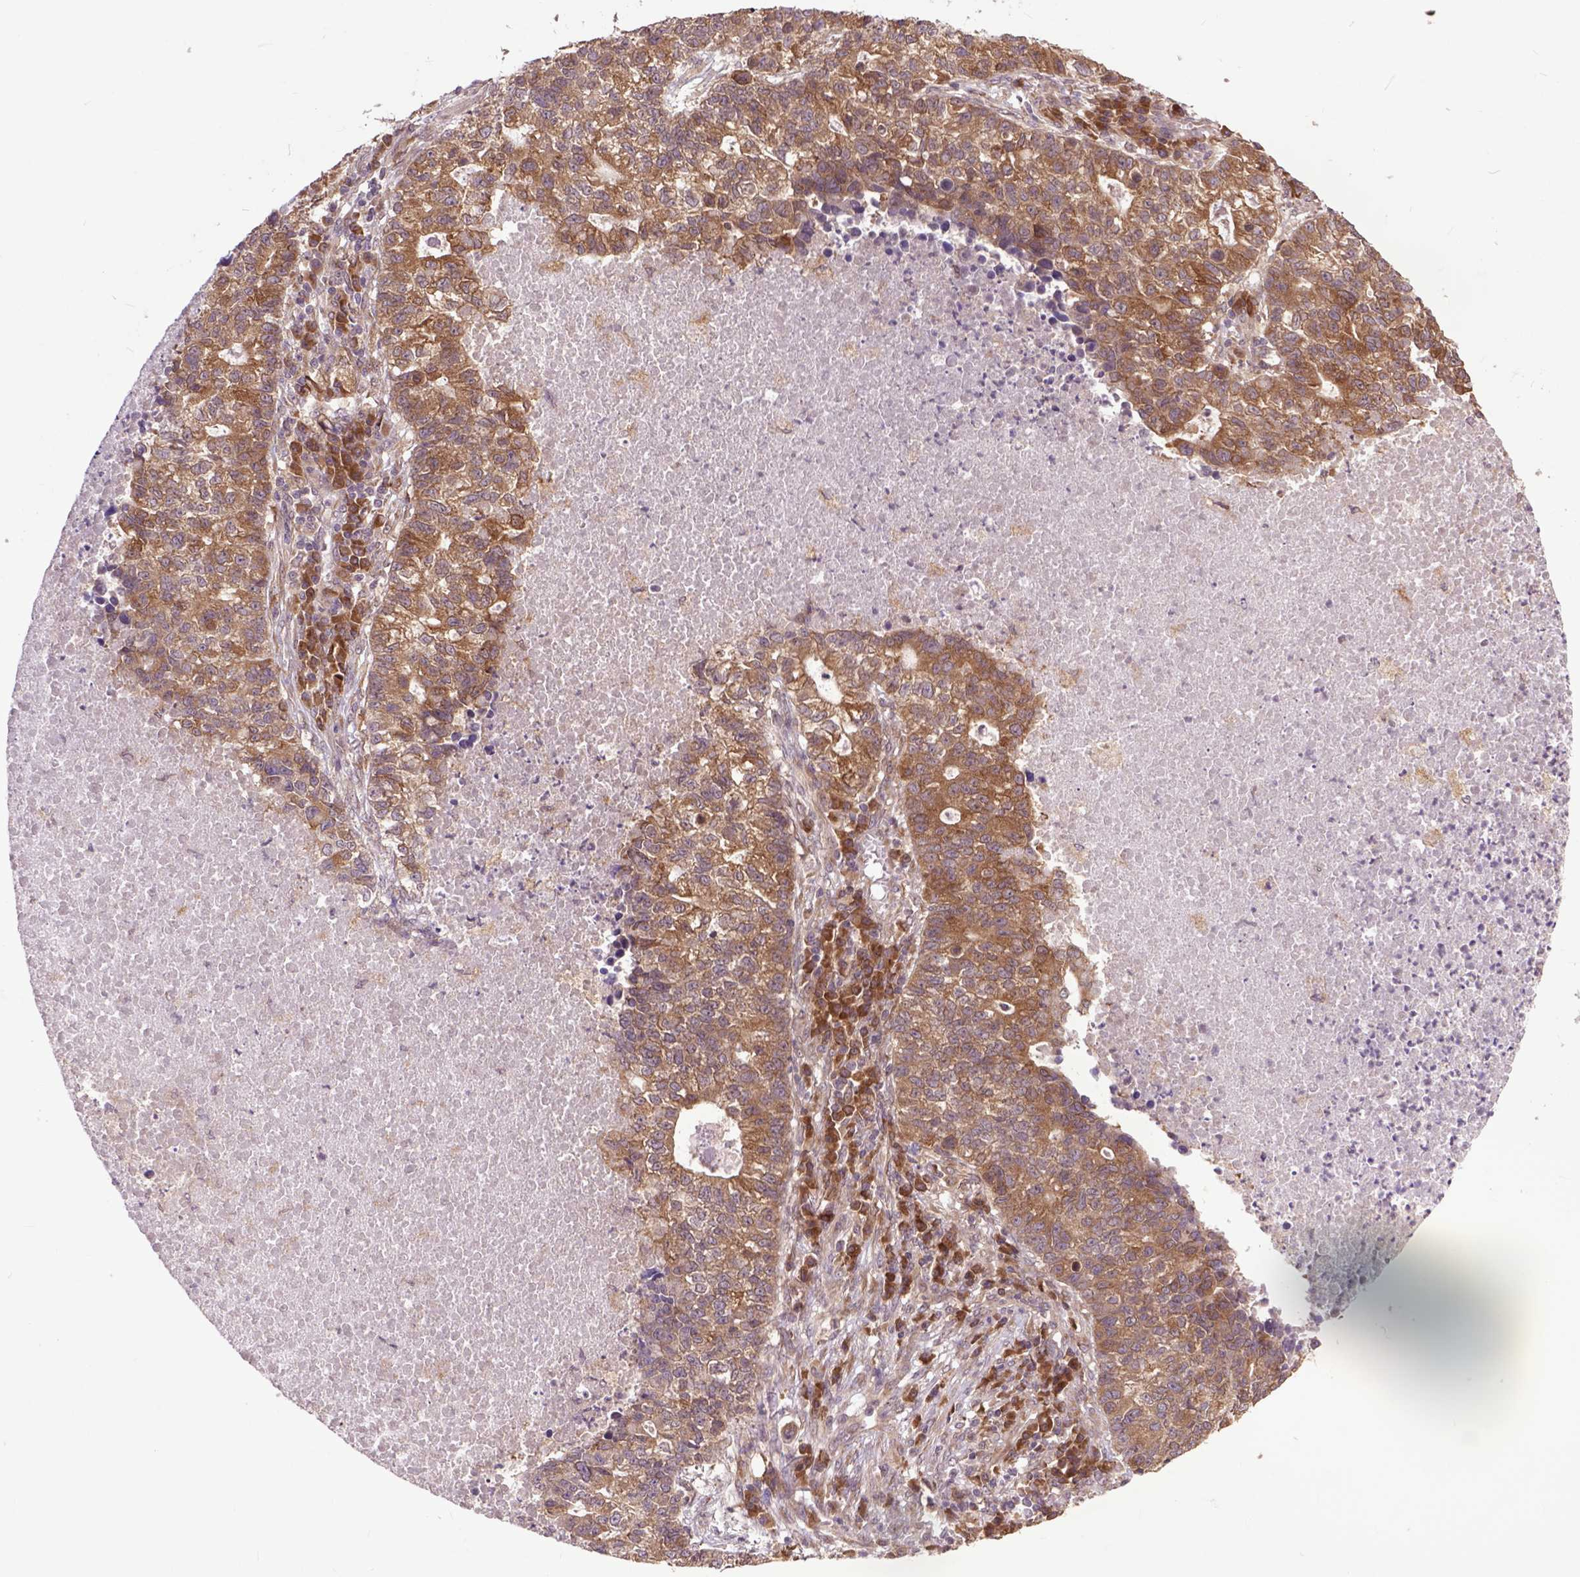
{"staining": {"intensity": "moderate", "quantity": ">75%", "location": "cytoplasmic/membranous"}, "tissue": "lung cancer", "cell_type": "Tumor cells", "image_type": "cancer", "snomed": [{"axis": "morphology", "description": "Adenocarcinoma, NOS"}, {"axis": "topography", "description": "Lung"}], "caption": "Adenocarcinoma (lung) stained for a protein (brown) shows moderate cytoplasmic/membranous positive expression in approximately >75% of tumor cells.", "gene": "ARL1", "patient": {"sex": "male", "age": 57}}